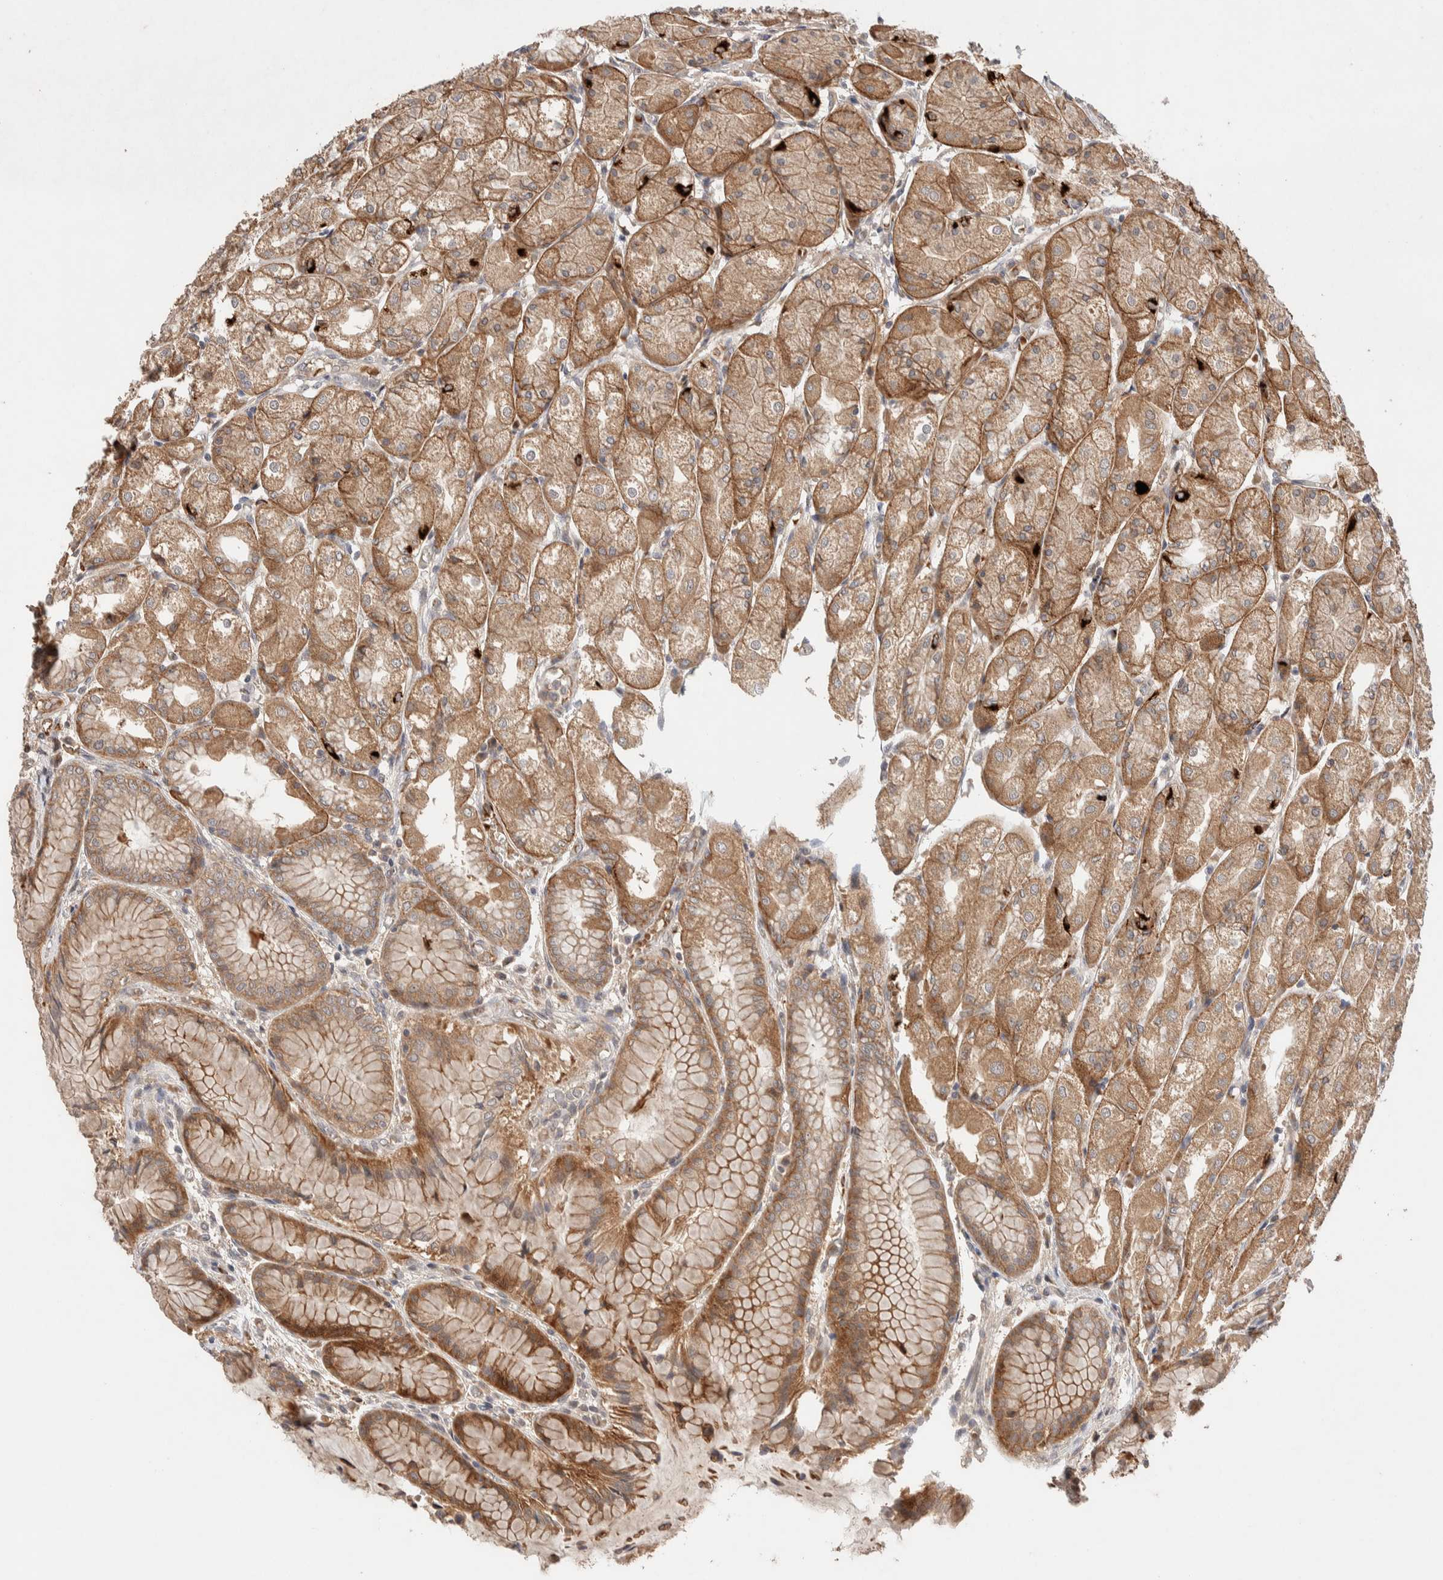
{"staining": {"intensity": "moderate", "quantity": ">75%", "location": "cytoplasmic/membranous"}, "tissue": "stomach", "cell_type": "Glandular cells", "image_type": "normal", "snomed": [{"axis": "morphology", "description": "Normal tissue, NOS"}, {"axis": "topography", "description": "Stomach, upper"}], "caption": "Immunohistochemical staining of normal stomach displays >75% levels of moderate cytoplasmic/membranous protein expression in about >75% of glandular cells. (DAB = brown stain, brightfield microscopy at high magnification).", "gene": "CASK", "patient": {"sex": "male", "age": 72}}